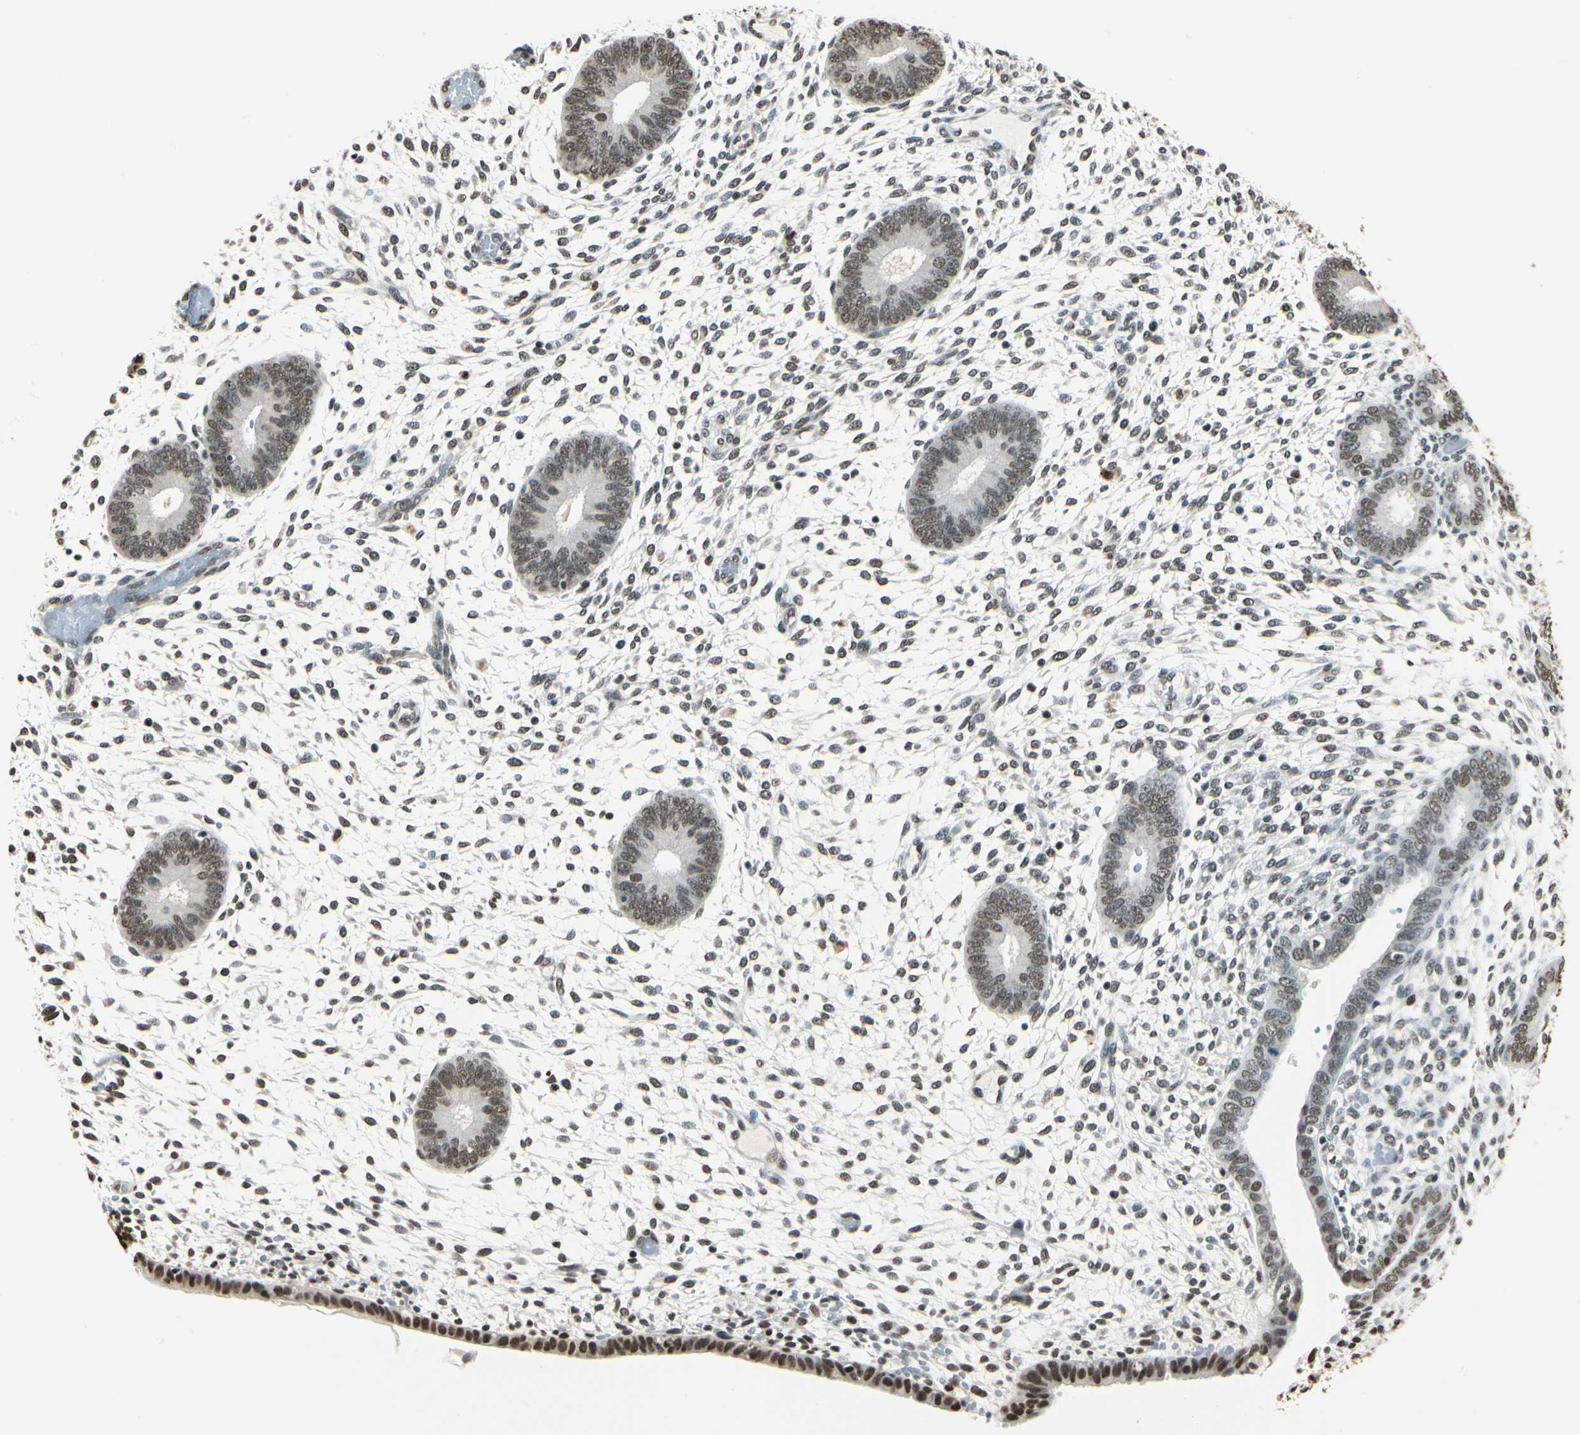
{"staining": {"intensity": "moderate", "quantity": "25%-75%", "location": "nuclear"}, "tissue": "endometrium", "cell_type": "Cells in endometrial stroma", "image_type": "normal", "snomed": [{"axis": "morphology", "description": "Normal tissue, NOS"}, {"axis": "topography", "description": "Endometrium"}], "caption": "Immunohistochemical staining of normal endometrium demonstrates 25%-75% levels of moderate nuclear protein positivity in about 25%-75% of cells in endometrial stroma. (Brightfield microscopy of DAB IHC at high magnification).", "gene": "FANCG", "patient": {"sex": "female", "age": 42}}